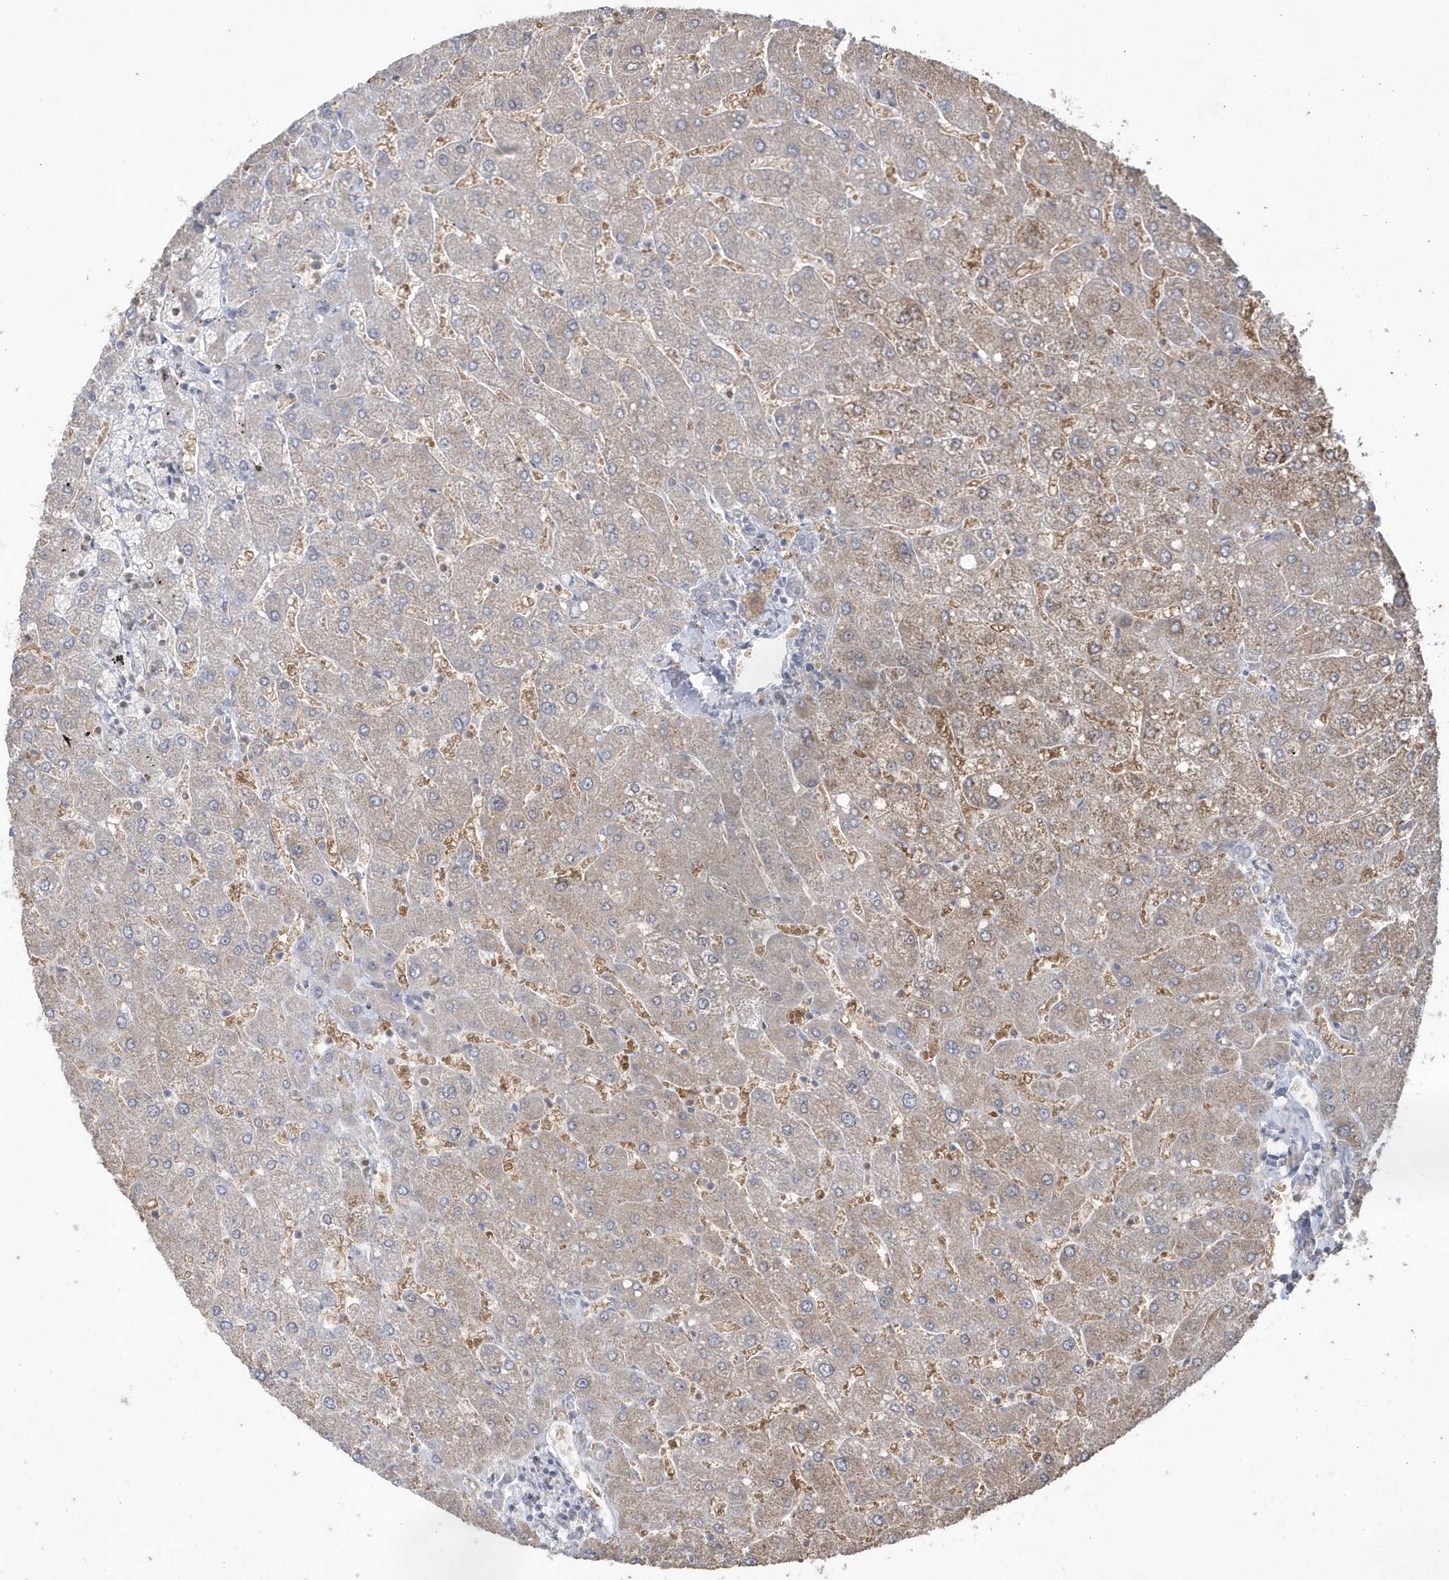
{"staining": {"intensity": "weak", "quantity": "<25%", "location": "cytoplasmic/membranous"}, "tissue": "liver", "cell_type": "Cholangiocytes", "image_type": "normal", "snomed": [{"axis": "morphology", "description": "Normal tissue, NOS"}, {"axis": "topography", "description": "Liver"}], "caption": "Histopathology image shows no protein staining in cholangiocytes of unremarkable liver.", "gene": "GEMIN6", "patient": {"sex": "male", "age": 55}}